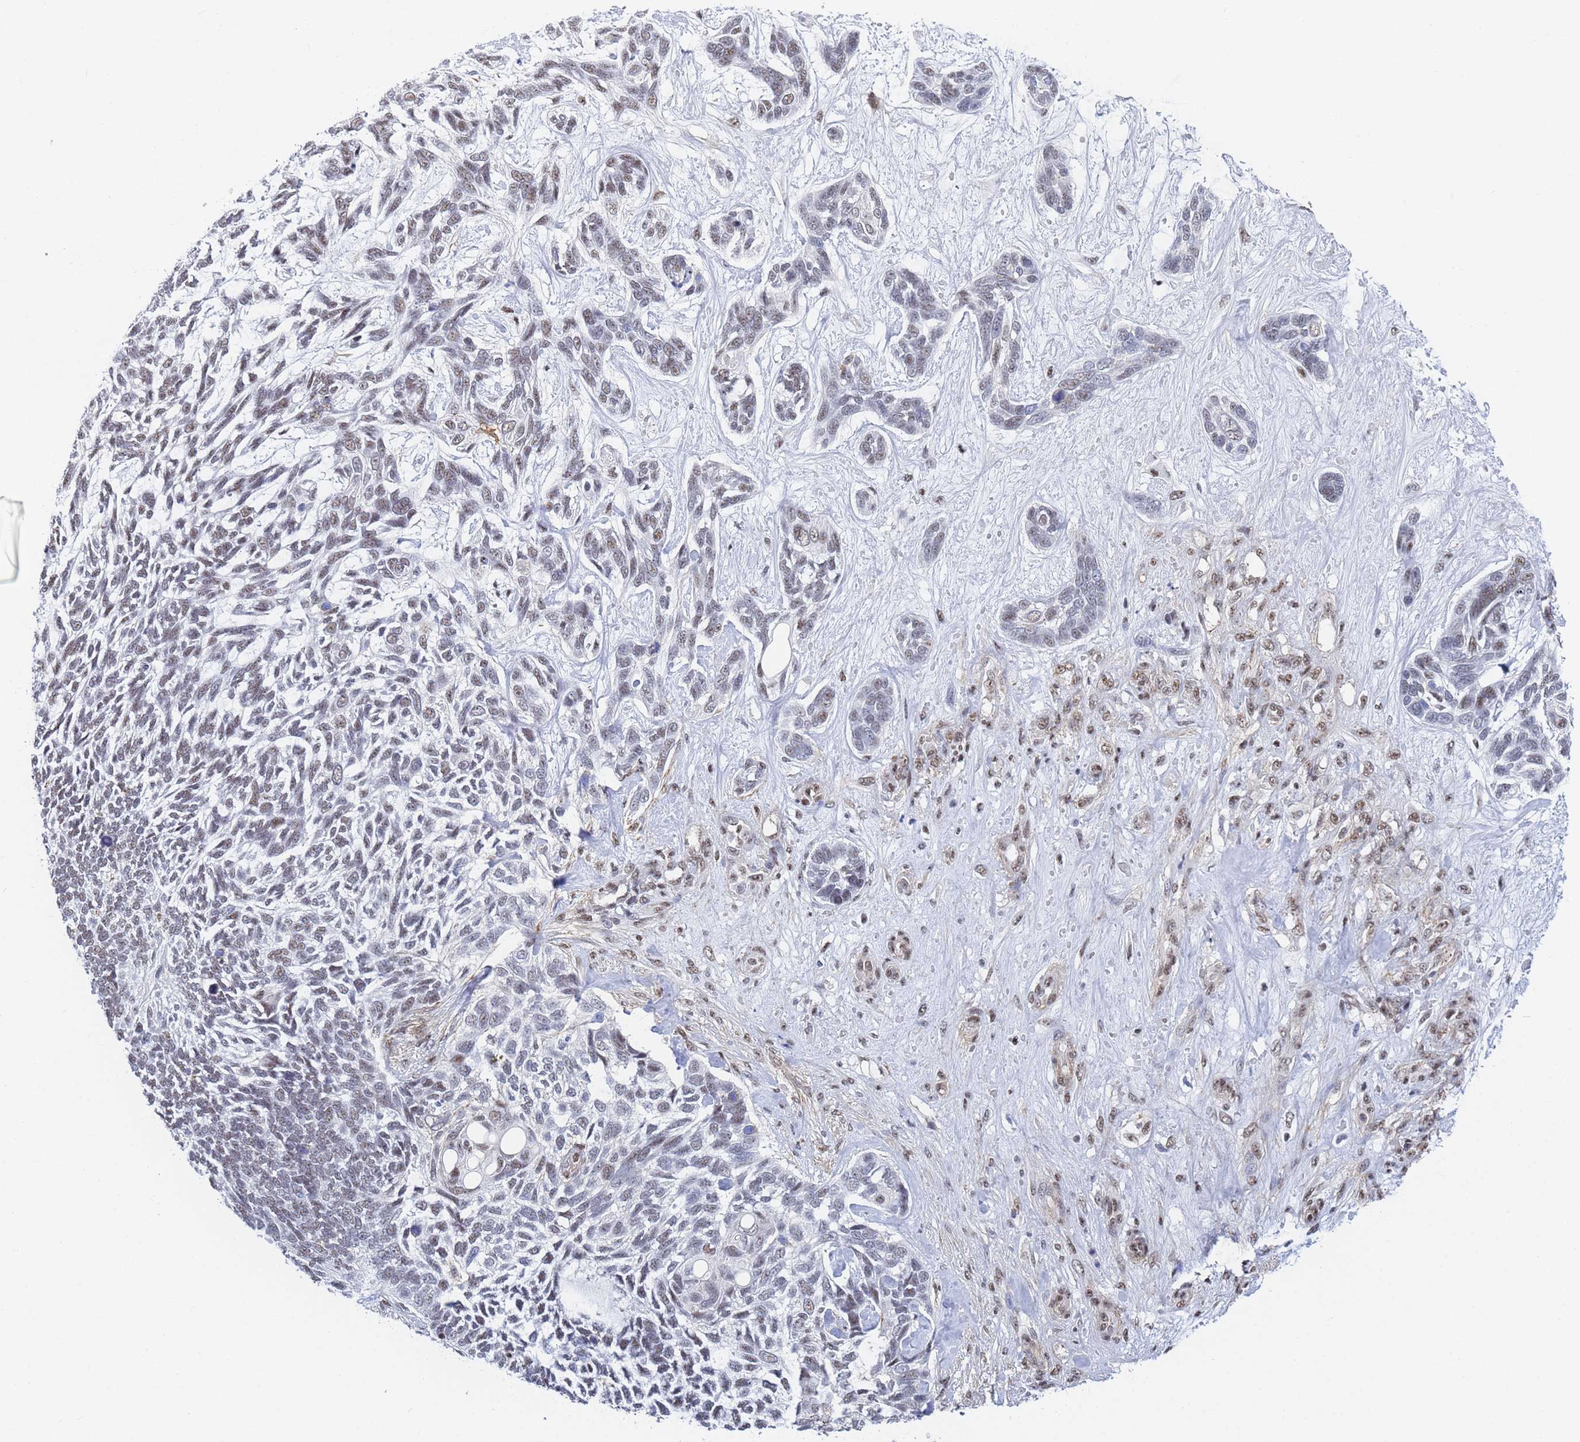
{"staining": {"intensity": "weak", "quantity": "<25%", "location": "nuclear"}, "tissue": "skin cancer", "cell_type": "Tumor cells", "image_type": "cancer", "snomed": [{"axis": "morphology", "description": "Basal cell carcinoma"}, {"axis": "topography", "description": "Skin"}], "caption": "IHC of human basal cell carcinoma (skin) shows no staining in tumor cells.", "gene": "PRRT4", "patient": {"sex": "male", "age": 88}}